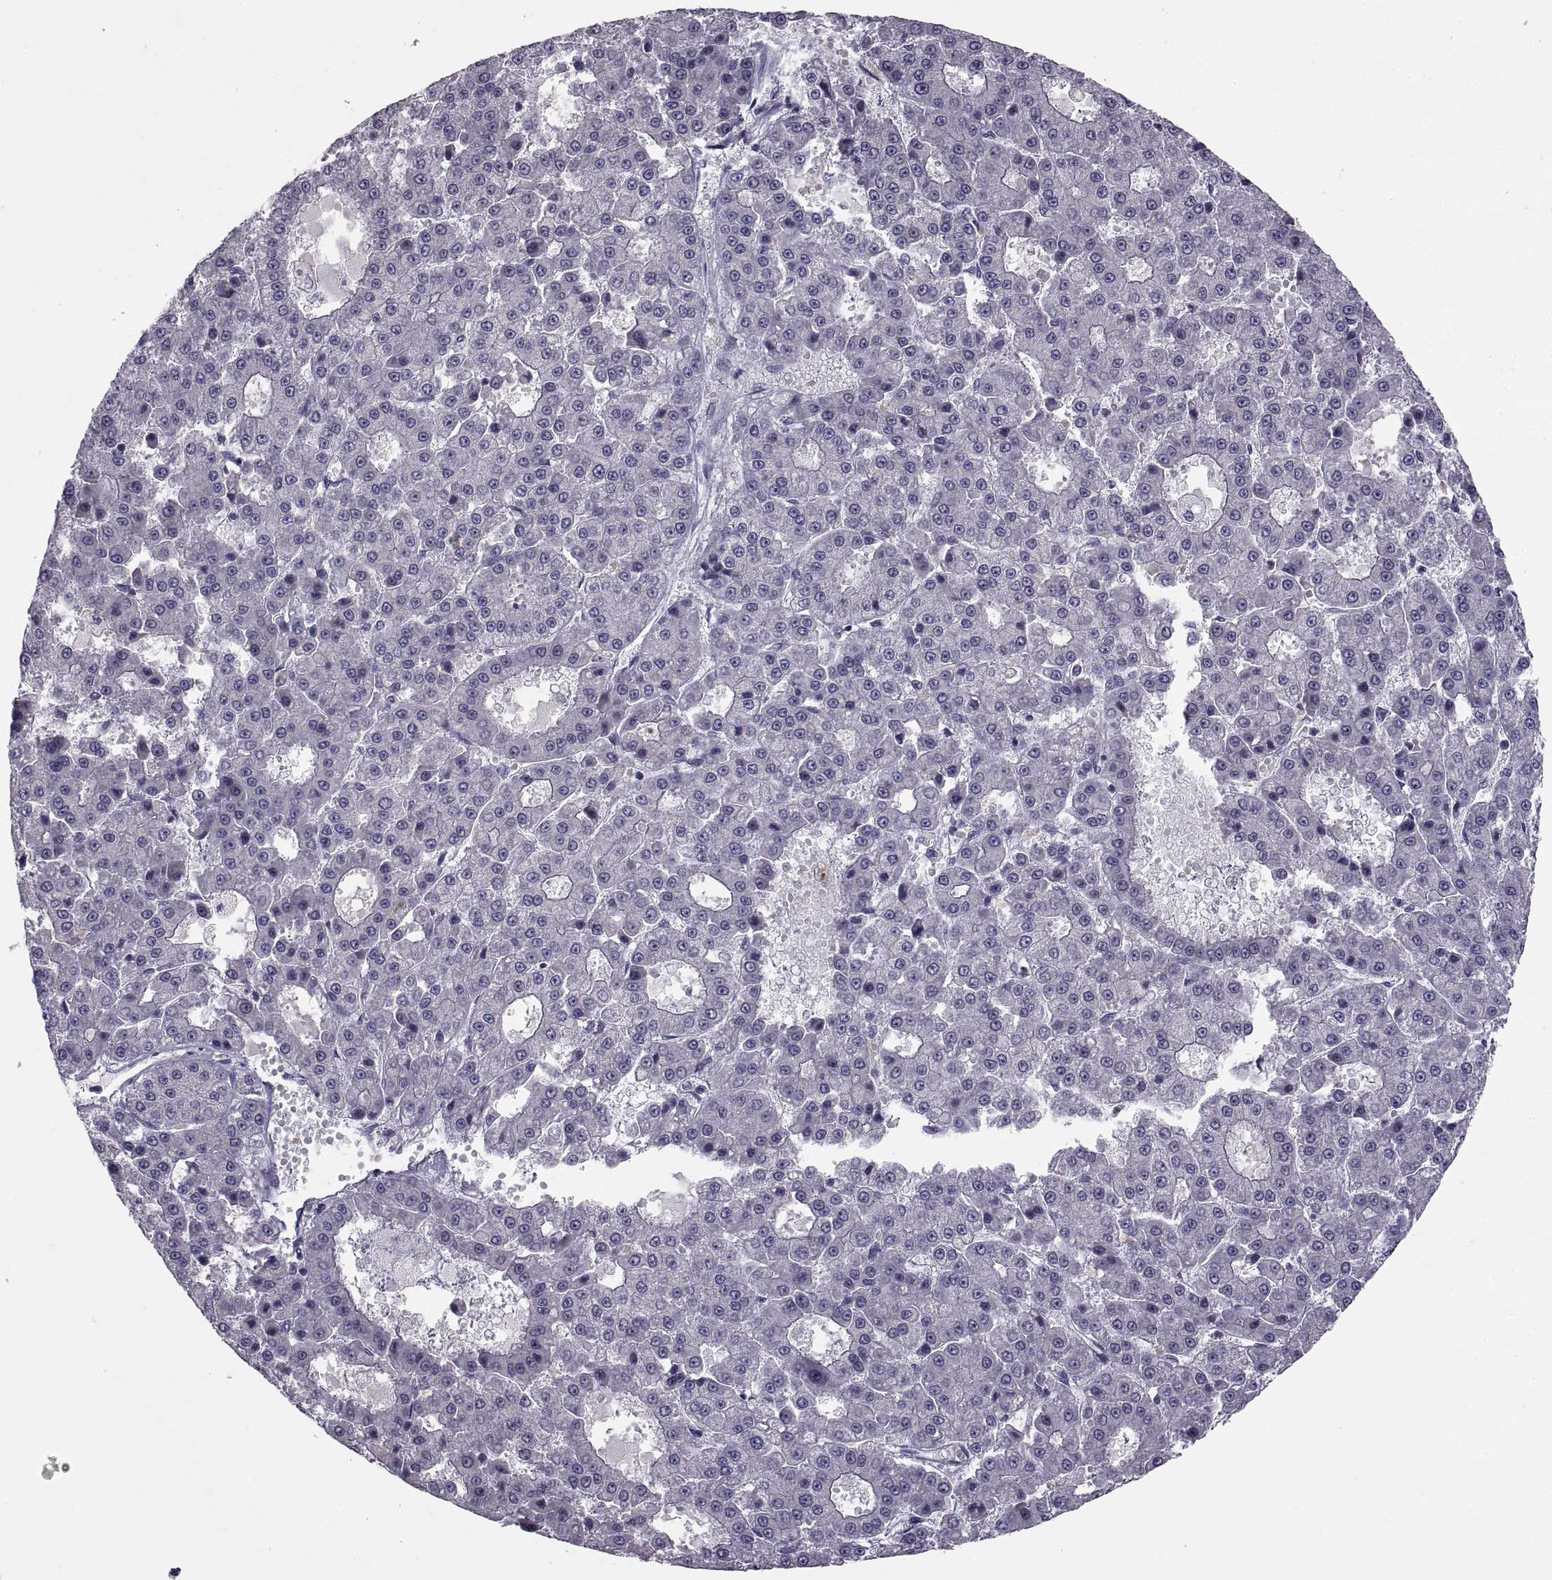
{"staining": {"intensity": "negative", "quantity": "none", "location": "none"}, "tissue": "liver cancer", "cell_type": "Tumor cells", "image_type": "cancer", "snomed": [{"axis": "morphology", "description": "Carcinoma, Hepatocellular, NOS"}, {"axis": "topography", "description": "Liver"}], "caption": "DAB immunohistochemical staining of liver cancer exhibits no significant staining in tumor cells.", "gene": "NPTX2", "patient": {"sex": "male", "age": 70}}